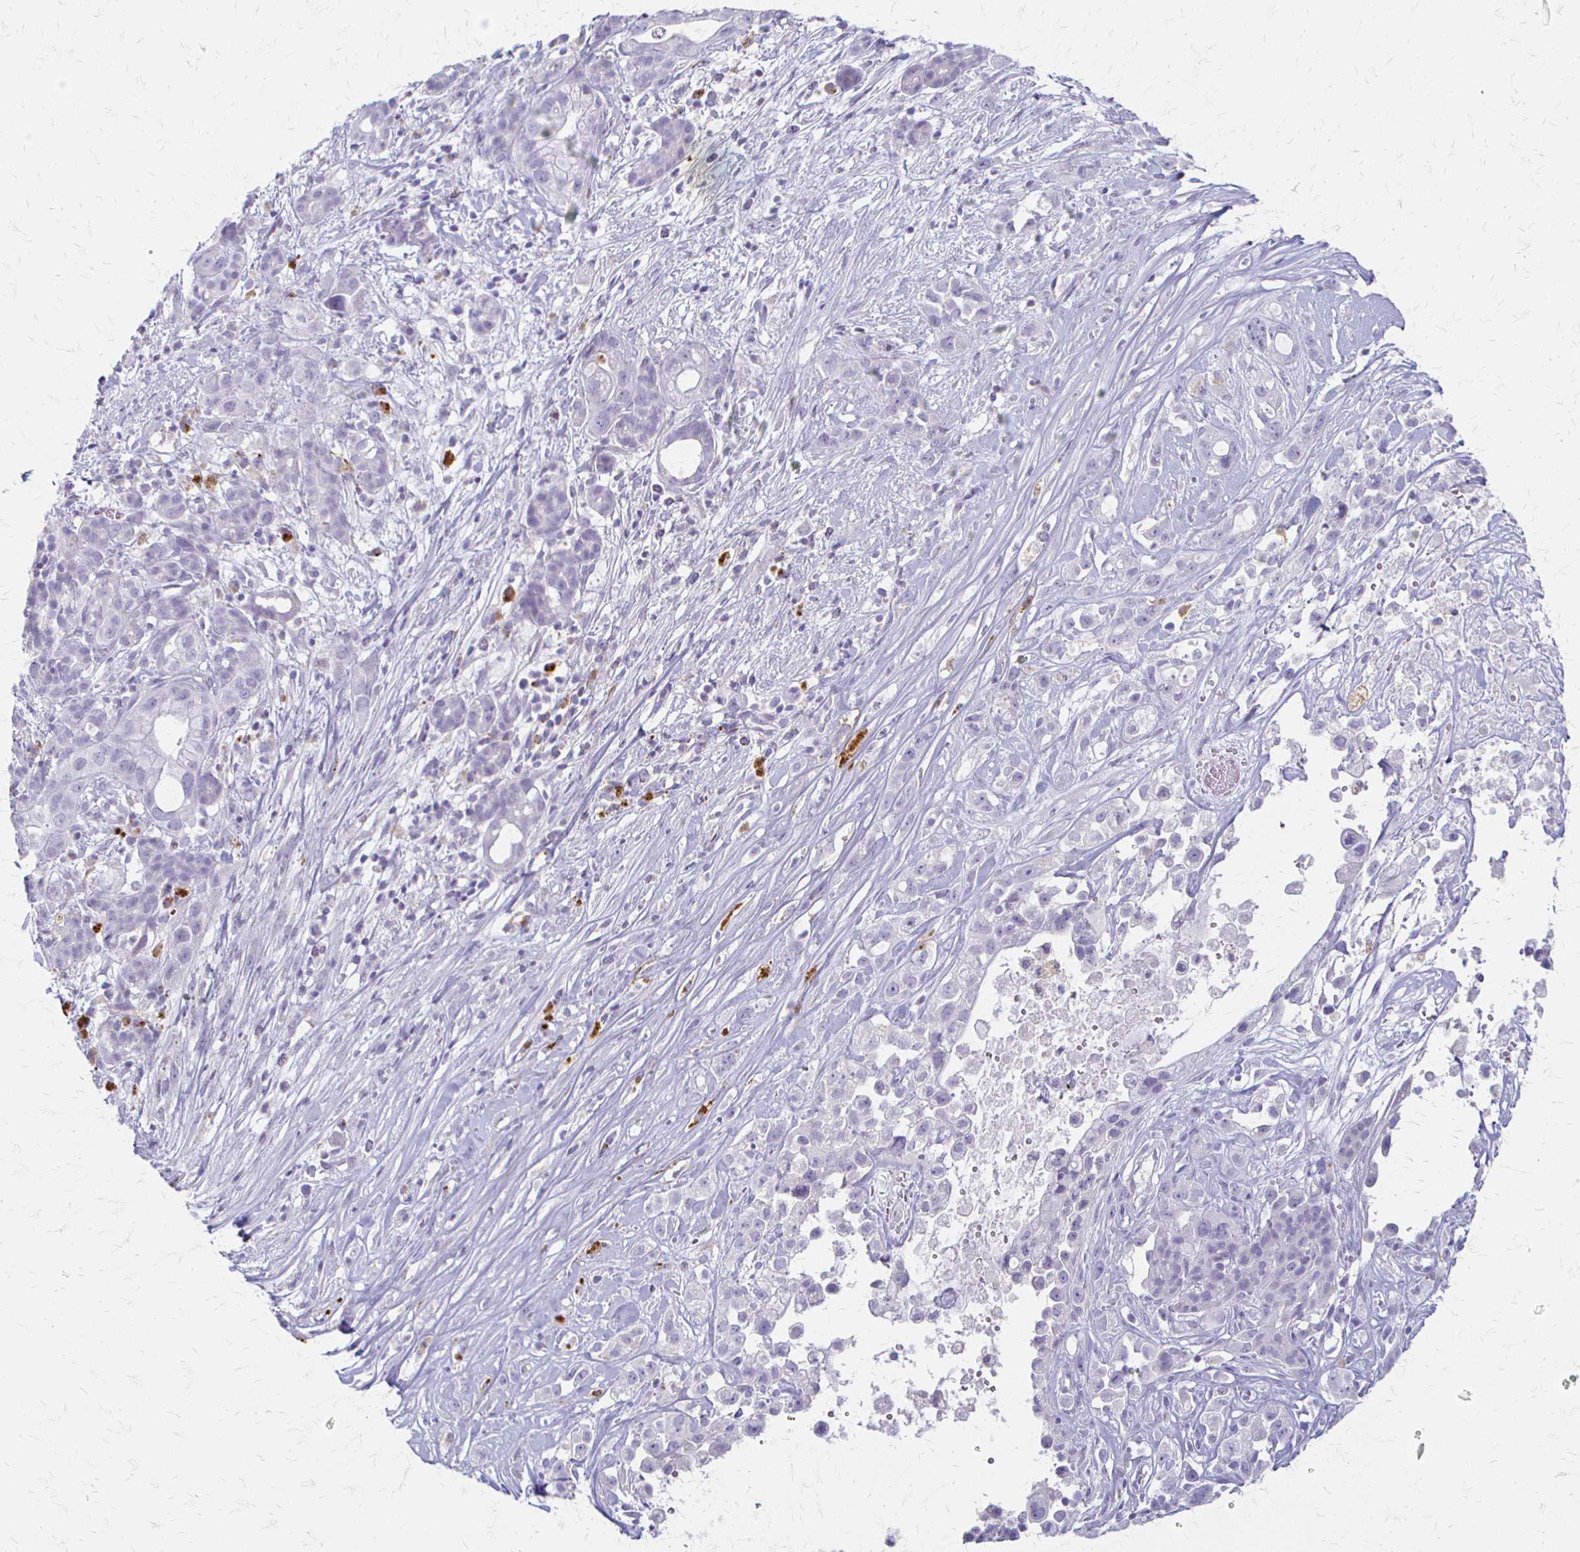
{"staining": {"intensity": "negative", "quantity": "none", "location": "none"}, "tissue": "pancreatic cancer", "cell_type": "Tumor cells", "image_type": "cancer", "snomed": [{"axis": "morphology", "description": "Adenocarcinoma, NOS"}, {"axis": "topography", "description": "Pancreas"}], "caption": "IHC of human pancreatic adenocarcinoma displays no expression in tumor cells.", "gene": "ACP5", "patient": {"sex": "male", "age": 44}}